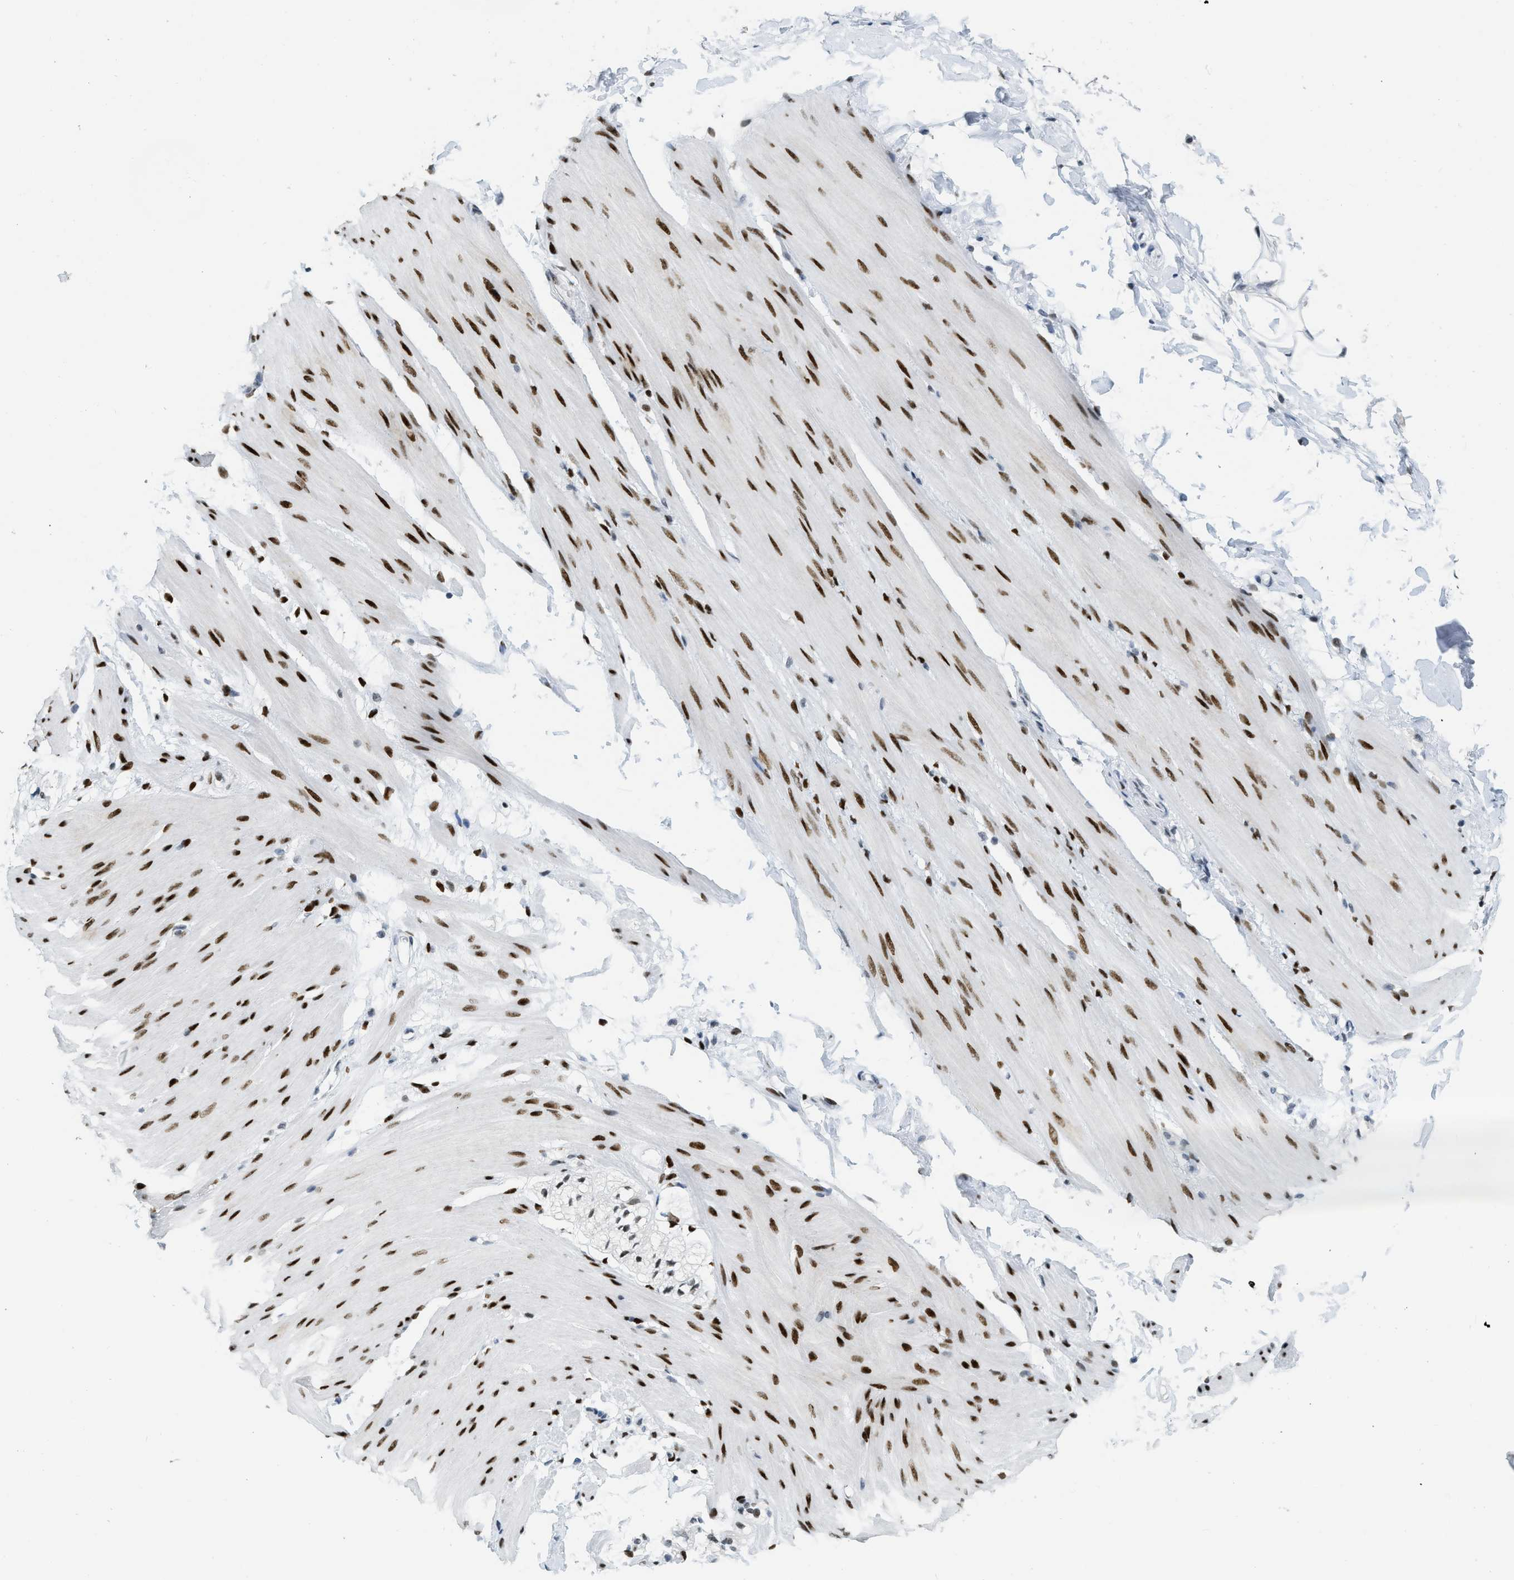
{"staining": {"intensity": "strong", "quantity": ">75%", "location": "nuclear"}, "tissue": "smooth muscle", "cell_type": "Smooth muscle cells", "image_type": "normal", "snomed": [{"axis": "morphology", "description": "Normal tissue, NOS"}, {"axis": "topography", "description": "Smooth muscle"}, {"axis": "topography", "description": "Colon"}], "caption": "Immunohistochemistry (IHC) micrograph of normal smooth muscle stained for a protein (brown), which shows high levels of strong nuclear expression in about >75% of smooth muscle cells.", "gene": "PBX1", "patient": {"sex": "male", "age": 67}}